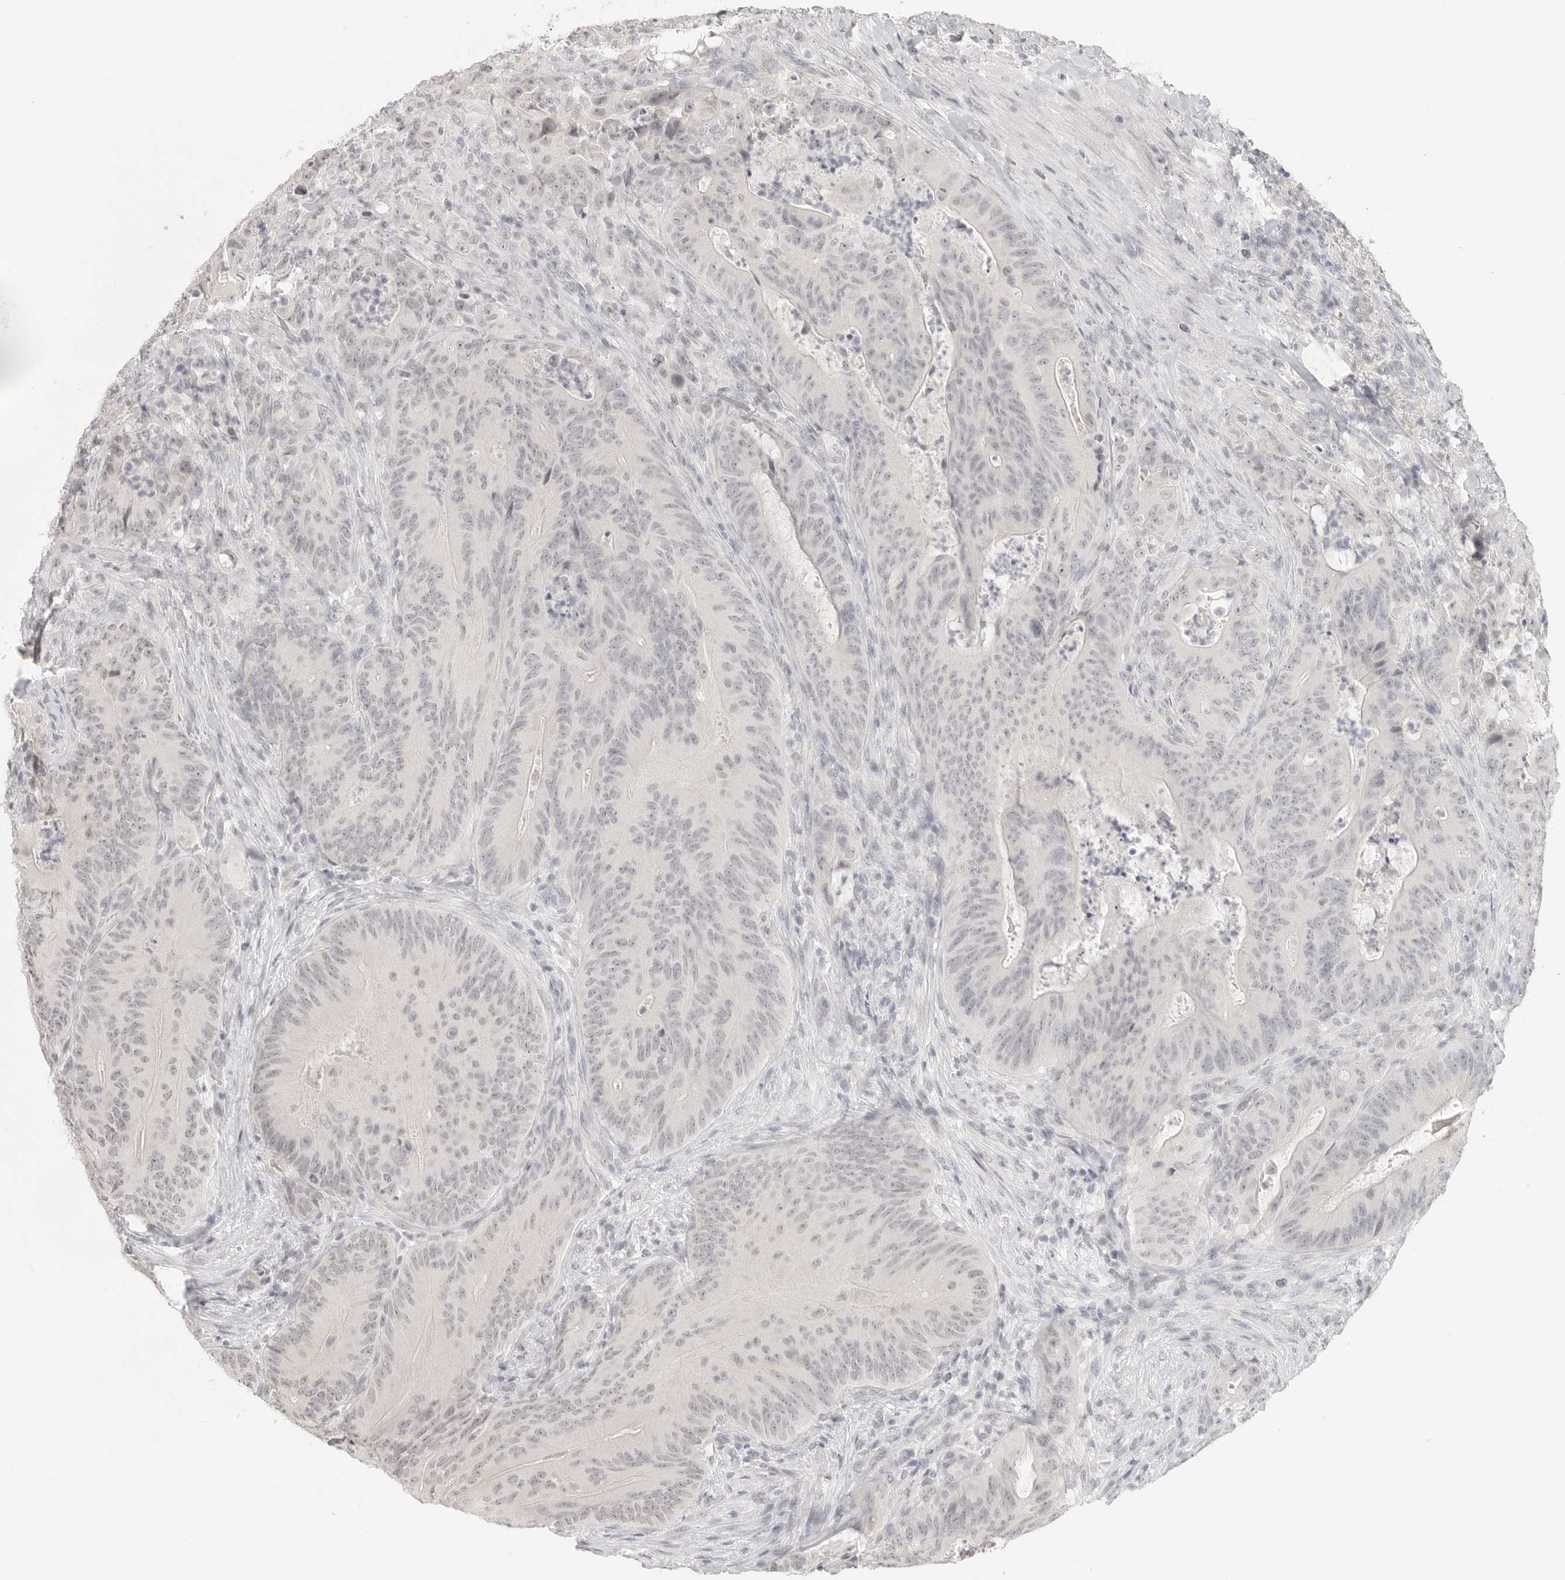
{"staining": {"intensity": "negative", "quantity": "none", "location": "none"}, "tissue": "colorectal cancer", "cell_type": "Tumor cells", "image_type": "cancer", "snomed": [{"axis": "morphology", "description": "Normal tissue, NOS"}, {"axis": "topography", "description": "Colon"}], "caption": "Photomicrograph shows no significant protein expression in tumor cells of colorectal cancer. Brightfield microscopy of IHC stained with DAB (brown) and hematoxylin (blue), captured at high magnification.", "gene": "KLK11", "patient": {"sex": "female", "age": 82}}